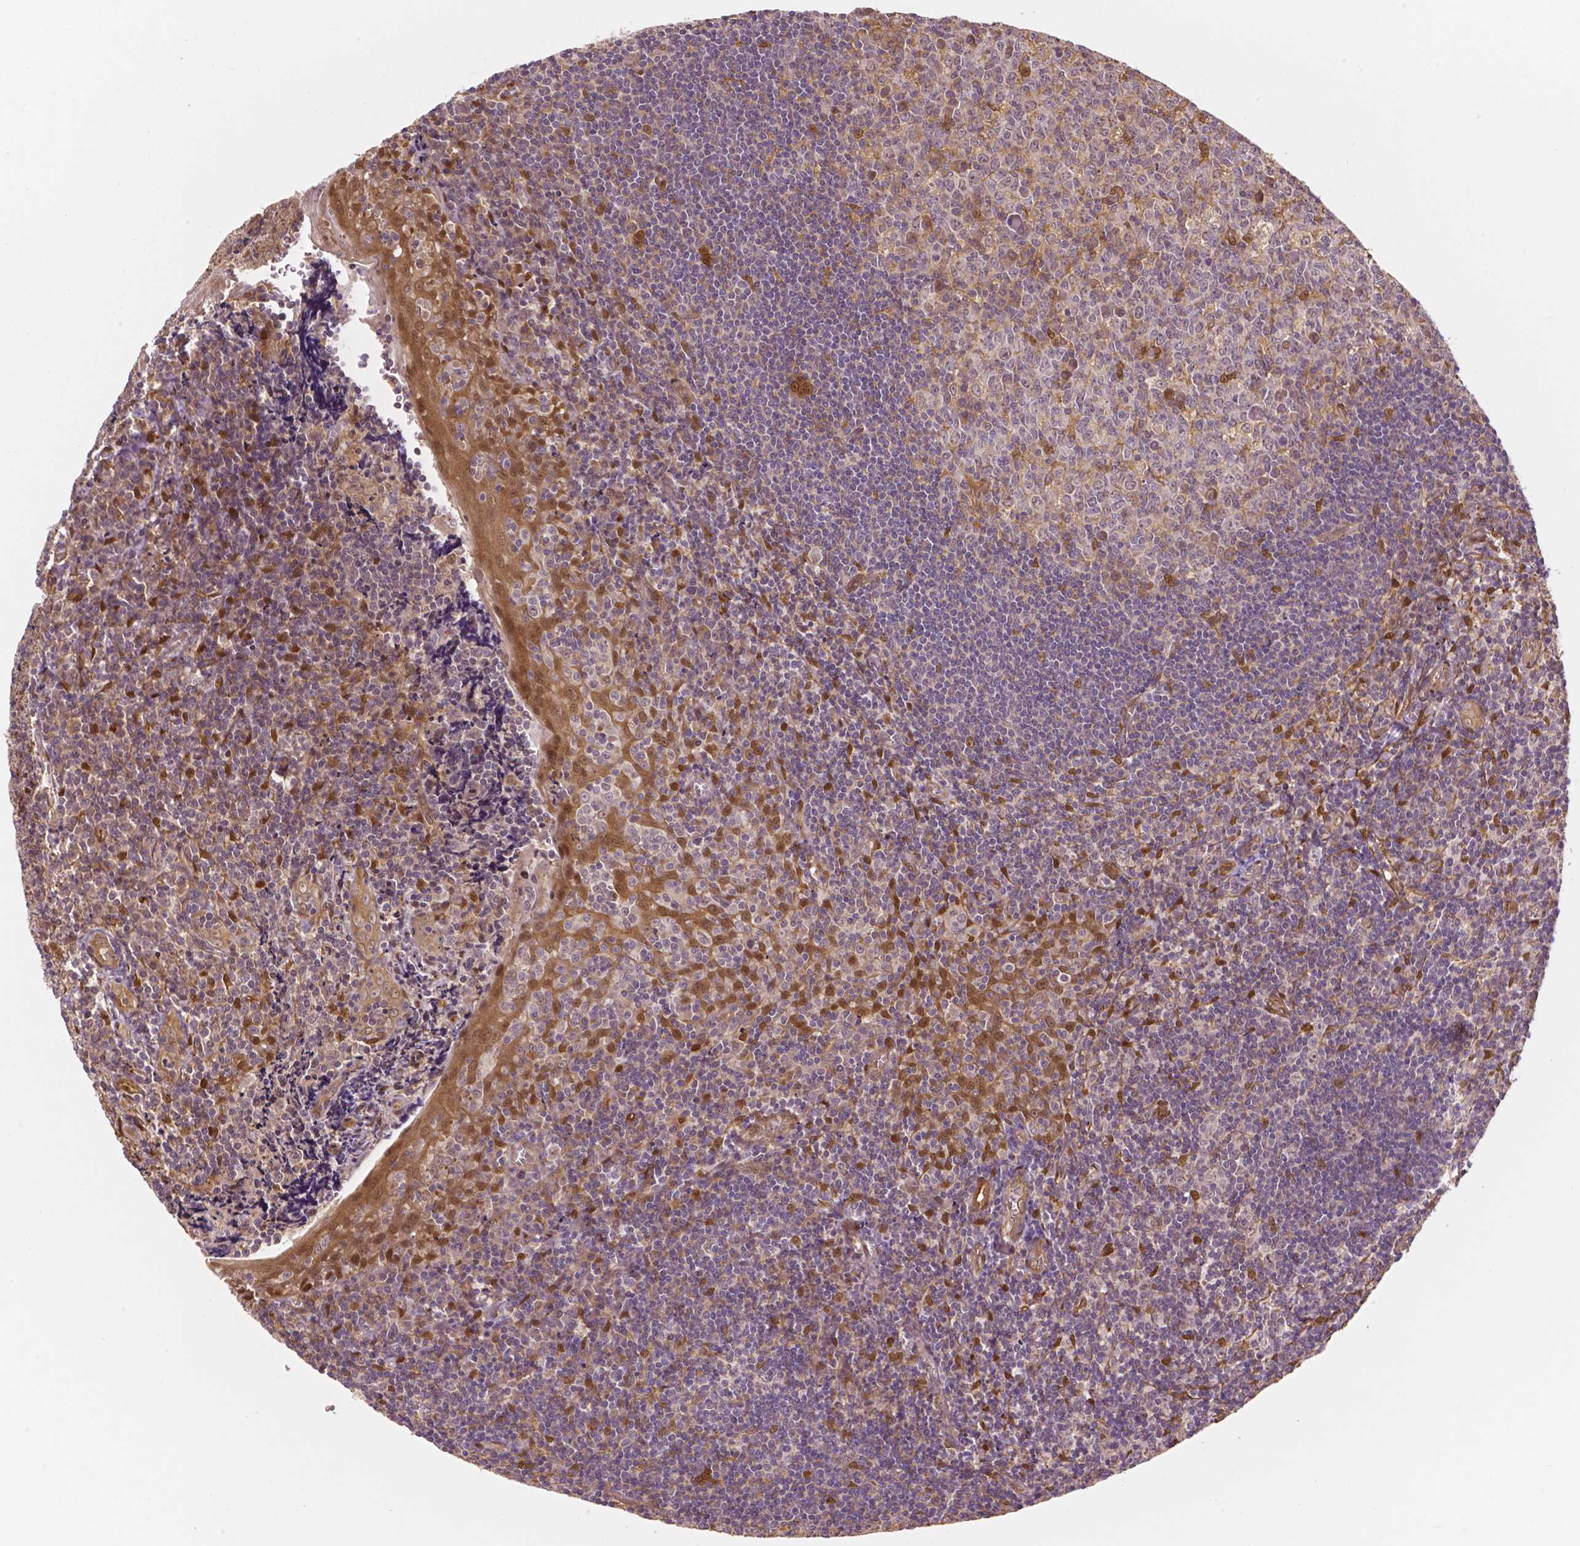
{"staining": {"intensity": "moderate", "quantity": "<25%", "location": "cytoplasmic/membranous,nuclear"}, "tissue": "tonsil", "cell_type": "Germinal center cells", "image_type": "normal", "snomed": [{"axis": "morphology", "description": "Normal tissue, NOS"}, {"axis": "morphology", "description": "Inflammation, NOS"}, {"axis": "topography", "description": "Tonsil"}], "caption": "Immunohistochemical staining of benign tonsil exhibits <25% levels of moderate cytoplasmic/membranous,nuclear protein expression in approximately <25% of germinal center cells.", "gene": "YAP1", "patient": {"sex": "female", "age": 31}}